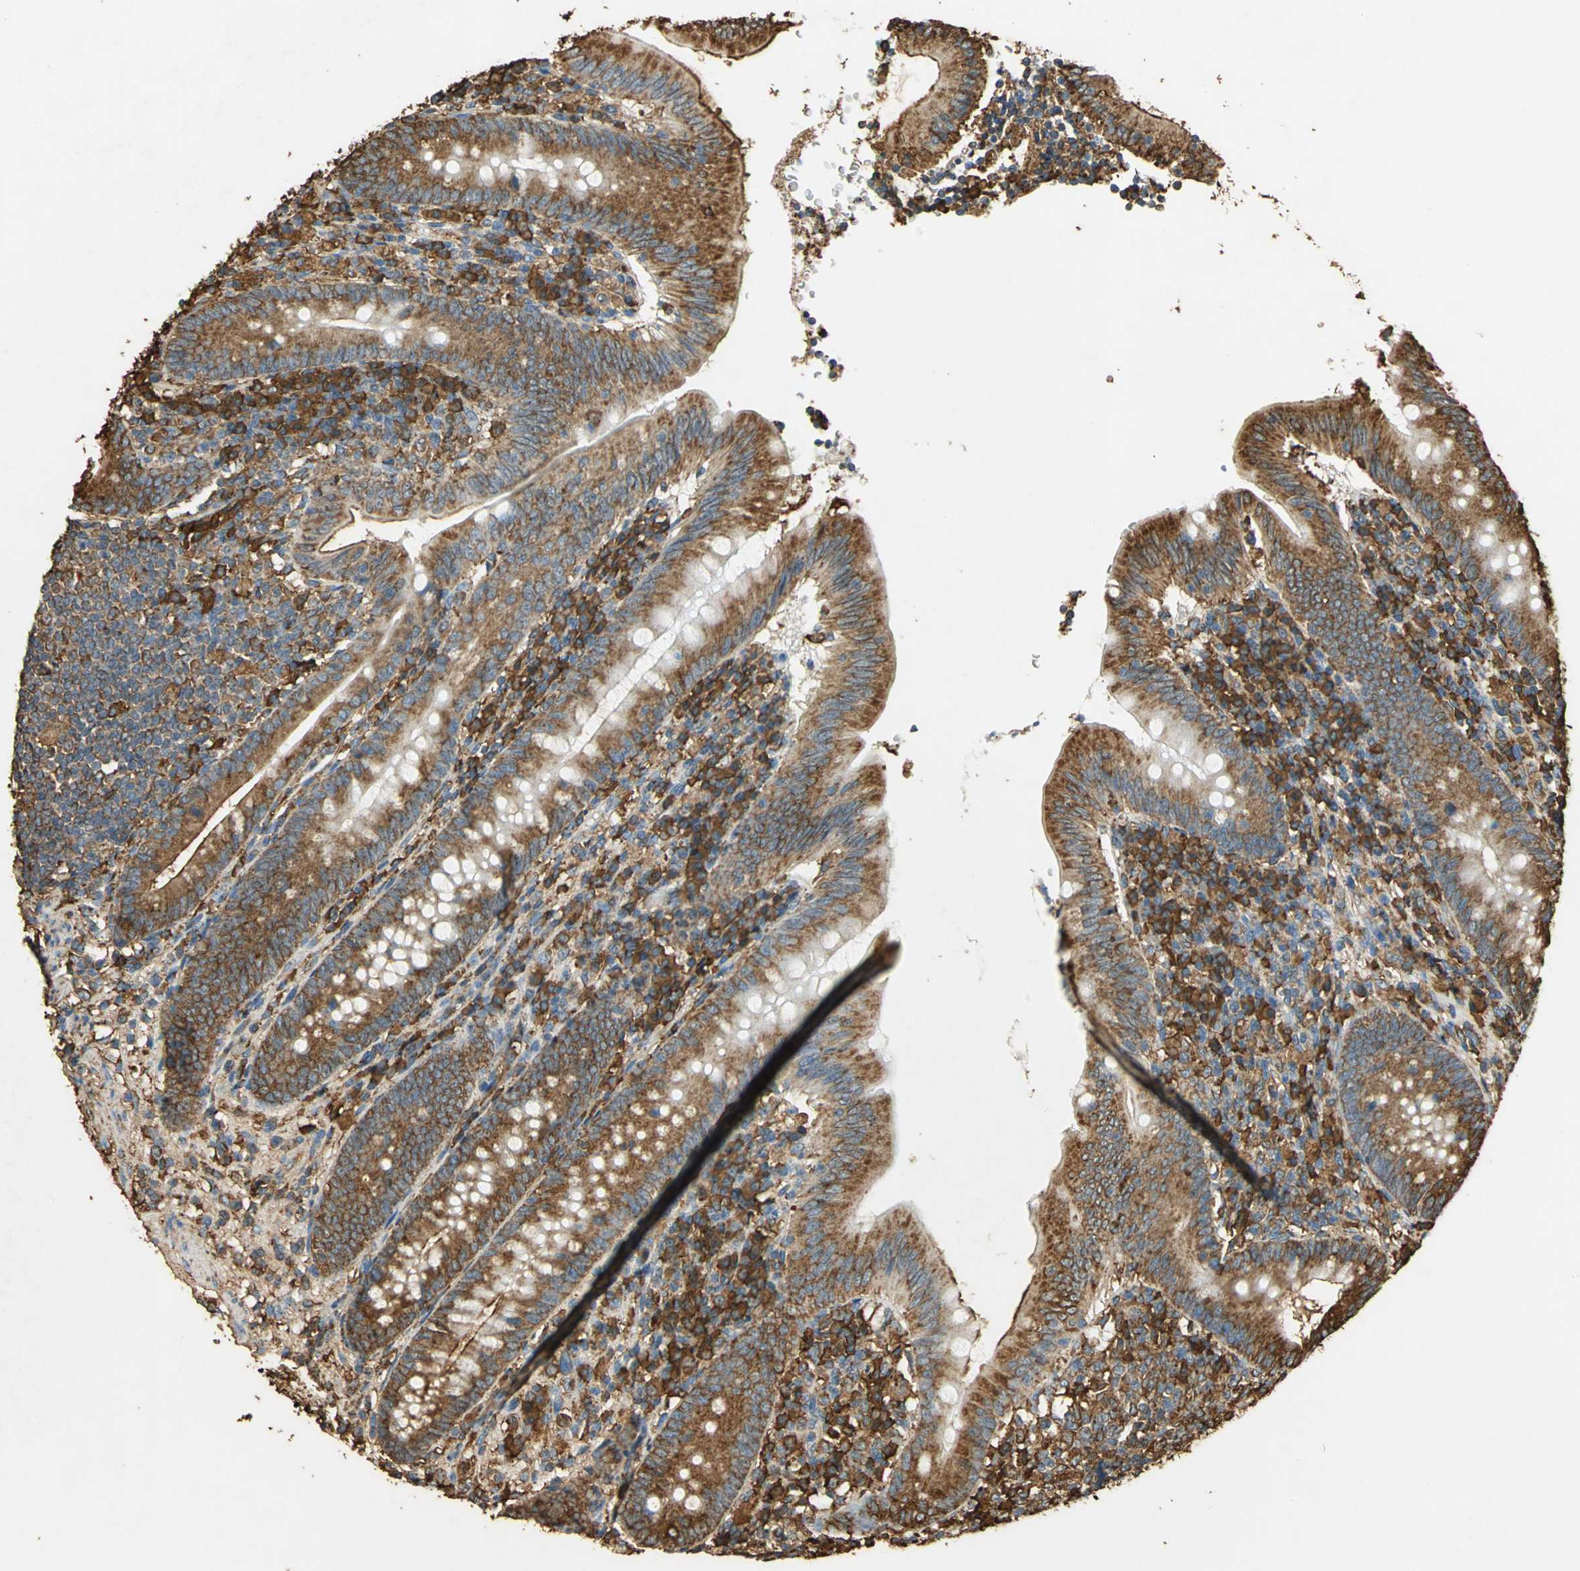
{"staining": {"intensity": "moderate", "quantity": ">75%", "location": "cytoplasmic/membranous"}, "tissue": "appendix", "cell_type": "Glandular cells", "image_type": "normal", "snomed": [{"axis": "morphology", "description": "Normal tissue, NOS"}, {"axis": "morphology", "description": "Inflammation, NOS"}, {"axis": "topography", "description": "Appendix"}], "caption": "Immunohistochemical staining of benign human appendix shows medium levels of moderate cytoplasmic/membranous positivity in approximately >75% of glandular cells. The protein is stained brown, and the nuclei are stained in blue (DAB IHC with brightfield microscopy, high magnification).", "gene": "HSP90B1", "patient": {"sex": "male", "age": 46}}